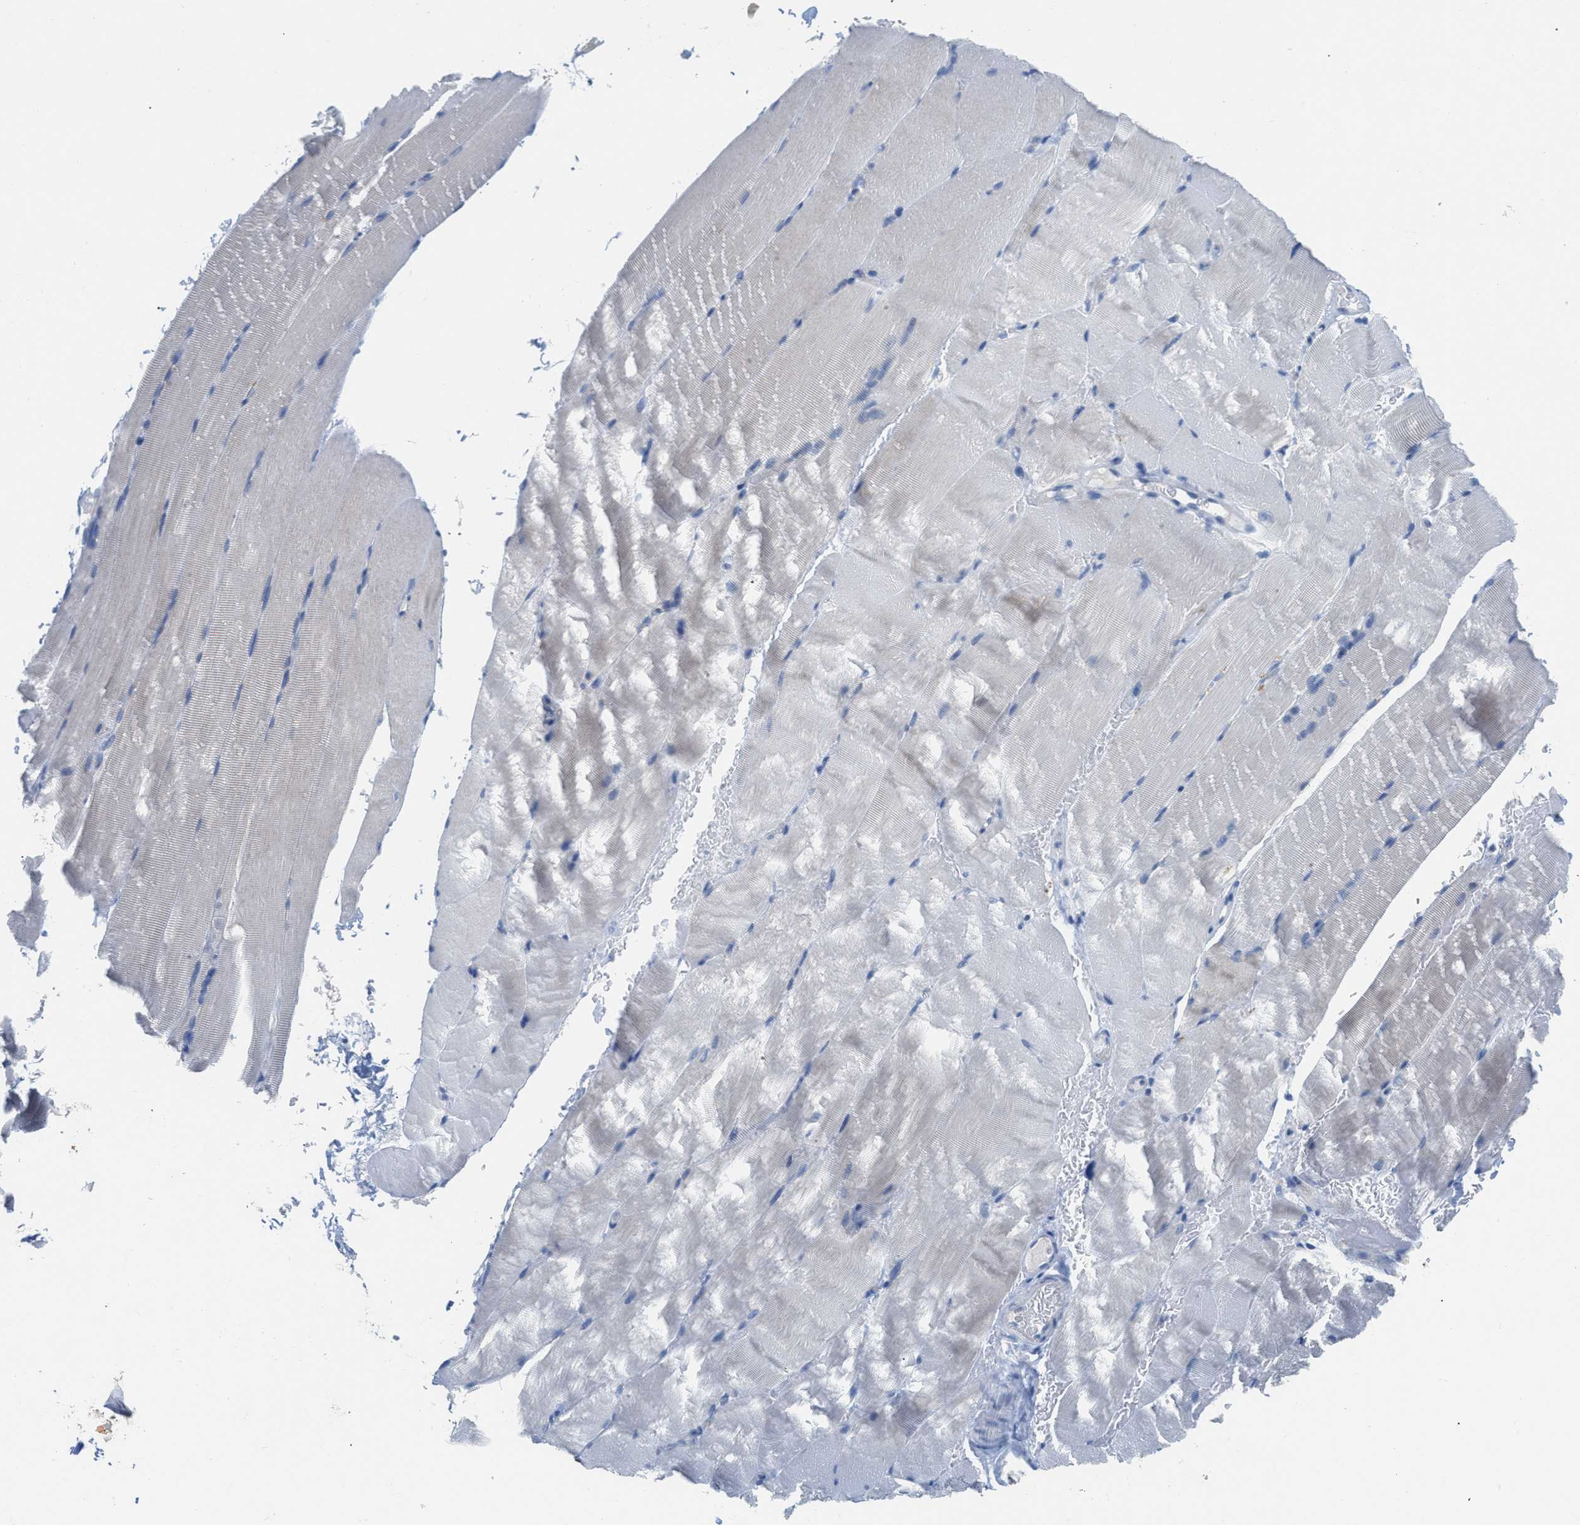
{"staining": {"intensity": "negative", "quantity": "none", "location": "none"}, "tissue": "skeletal muscle", "cell_type": "Myocytes", "image_type": "normal", "snomed": [{"axis": "morphology", "description": "Normal tissue, NOS"}, {"axis": "topography", "description": "Skeletal muscle"}, {"axis": "topography", "description": "Parathyroid gland"}], "caption": "A micrograph of skeletal muscle stained for a protein reveals no brown staining in myocytes. The staining is performed using DAB (3,3'-diaminobenzidine) brown chromogen with nuclei counter-stained in using hematoxylin.", "gene": "ORC6", "patient": {"sex": "female", "age": 37}}